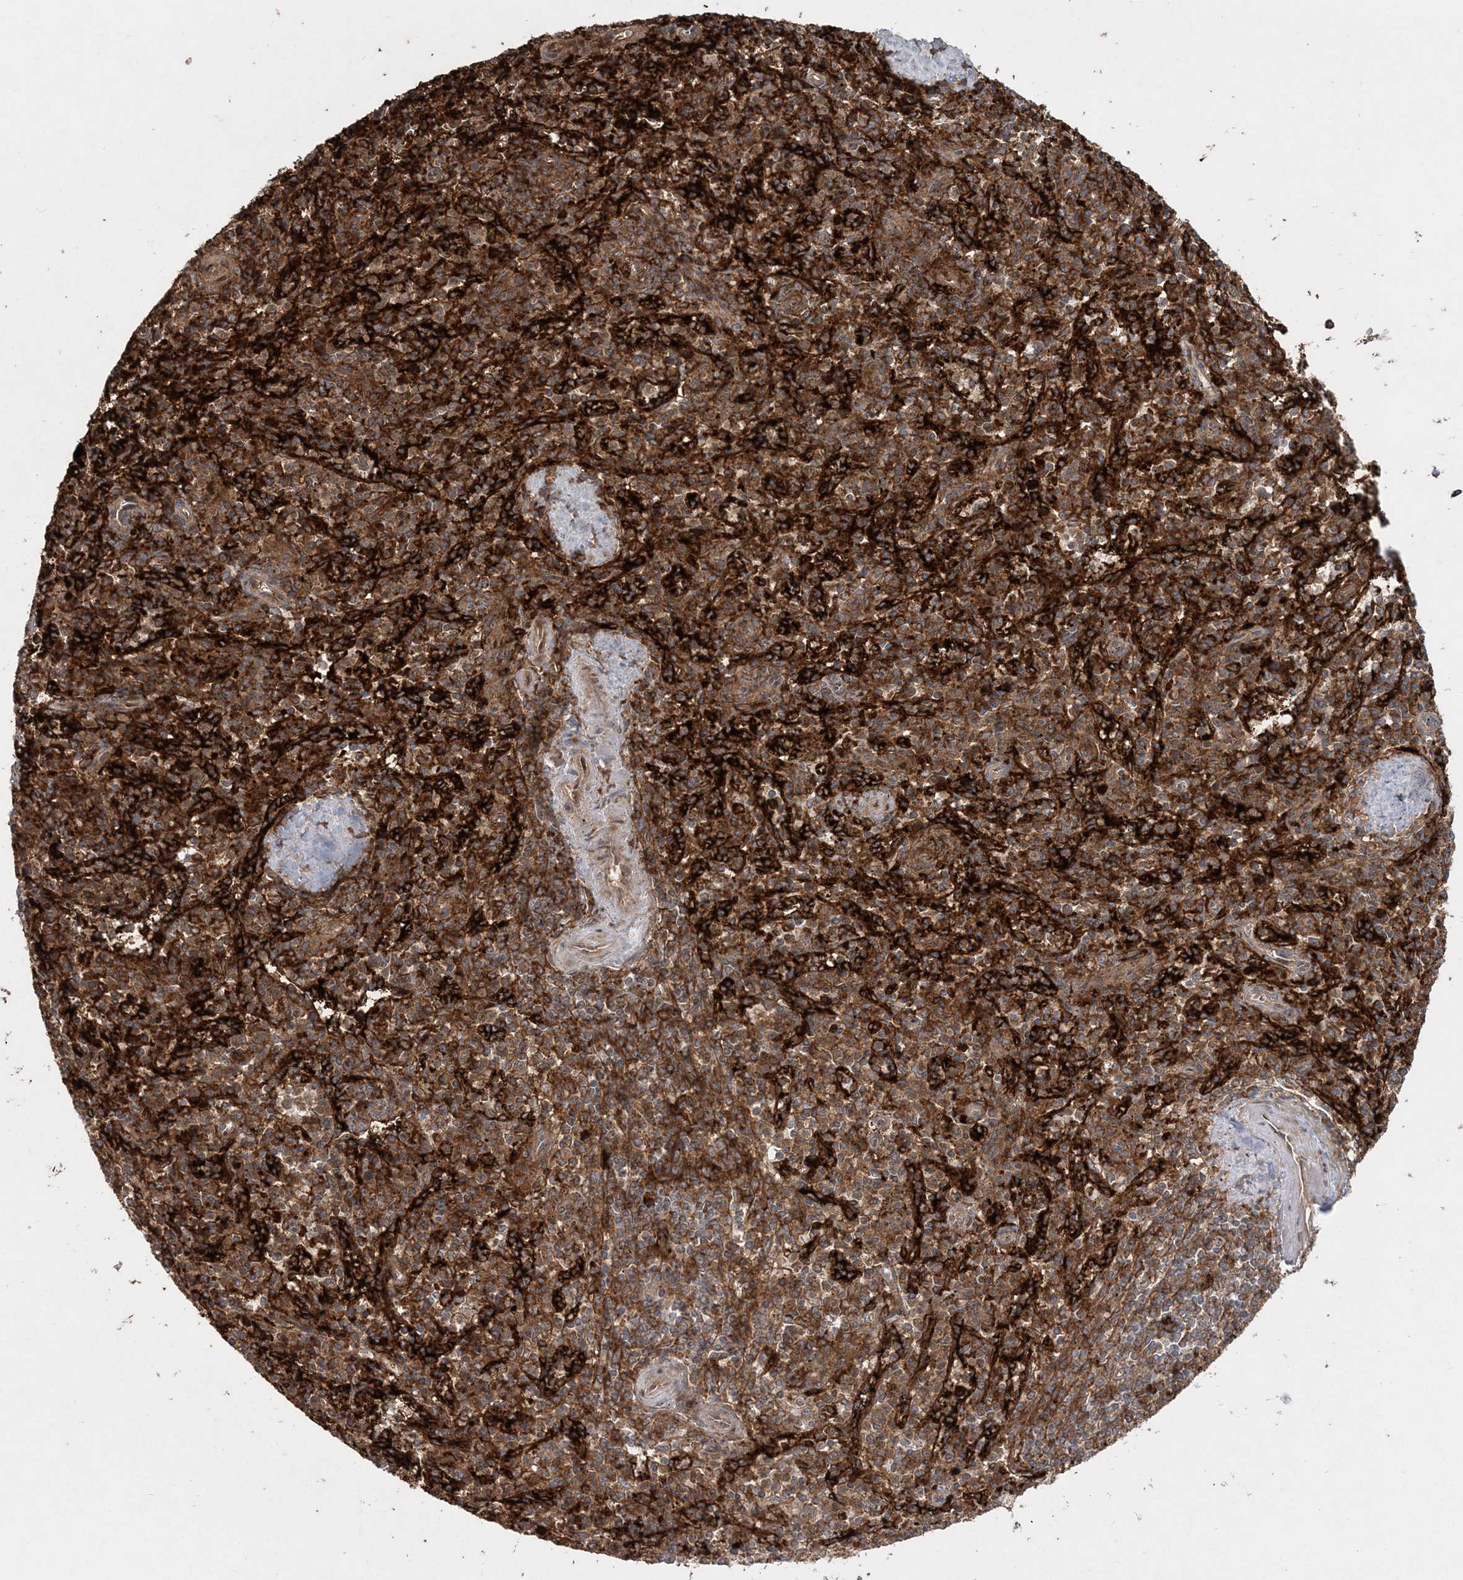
{"staining": {"intensity": "moderate", "quantity": ">75%", "location": "cytoplasmic/membranous"}, "tissue": "spleen", "cell_type": "Cells in red pulp", "image_type": "normal", "snomed": [{"axis": "morphology", "description": "Normal tissue, NOS"}, {"axis": "topography", "description": "Spleen"}], "caption": "Unremarkable spleen reveals moderate cytoplasmic/membranous expression in approximately >75% of cells in red pulp, visualized by immunohistochemistry. (Stains: DAB (3,3'-diaminobenzidine) in brown, nuclei in blue, Microscopy: brightfield microscopy at high magnification).", "gene": "LRPPRC", "patient": {"sex": "male", "age": 72}}